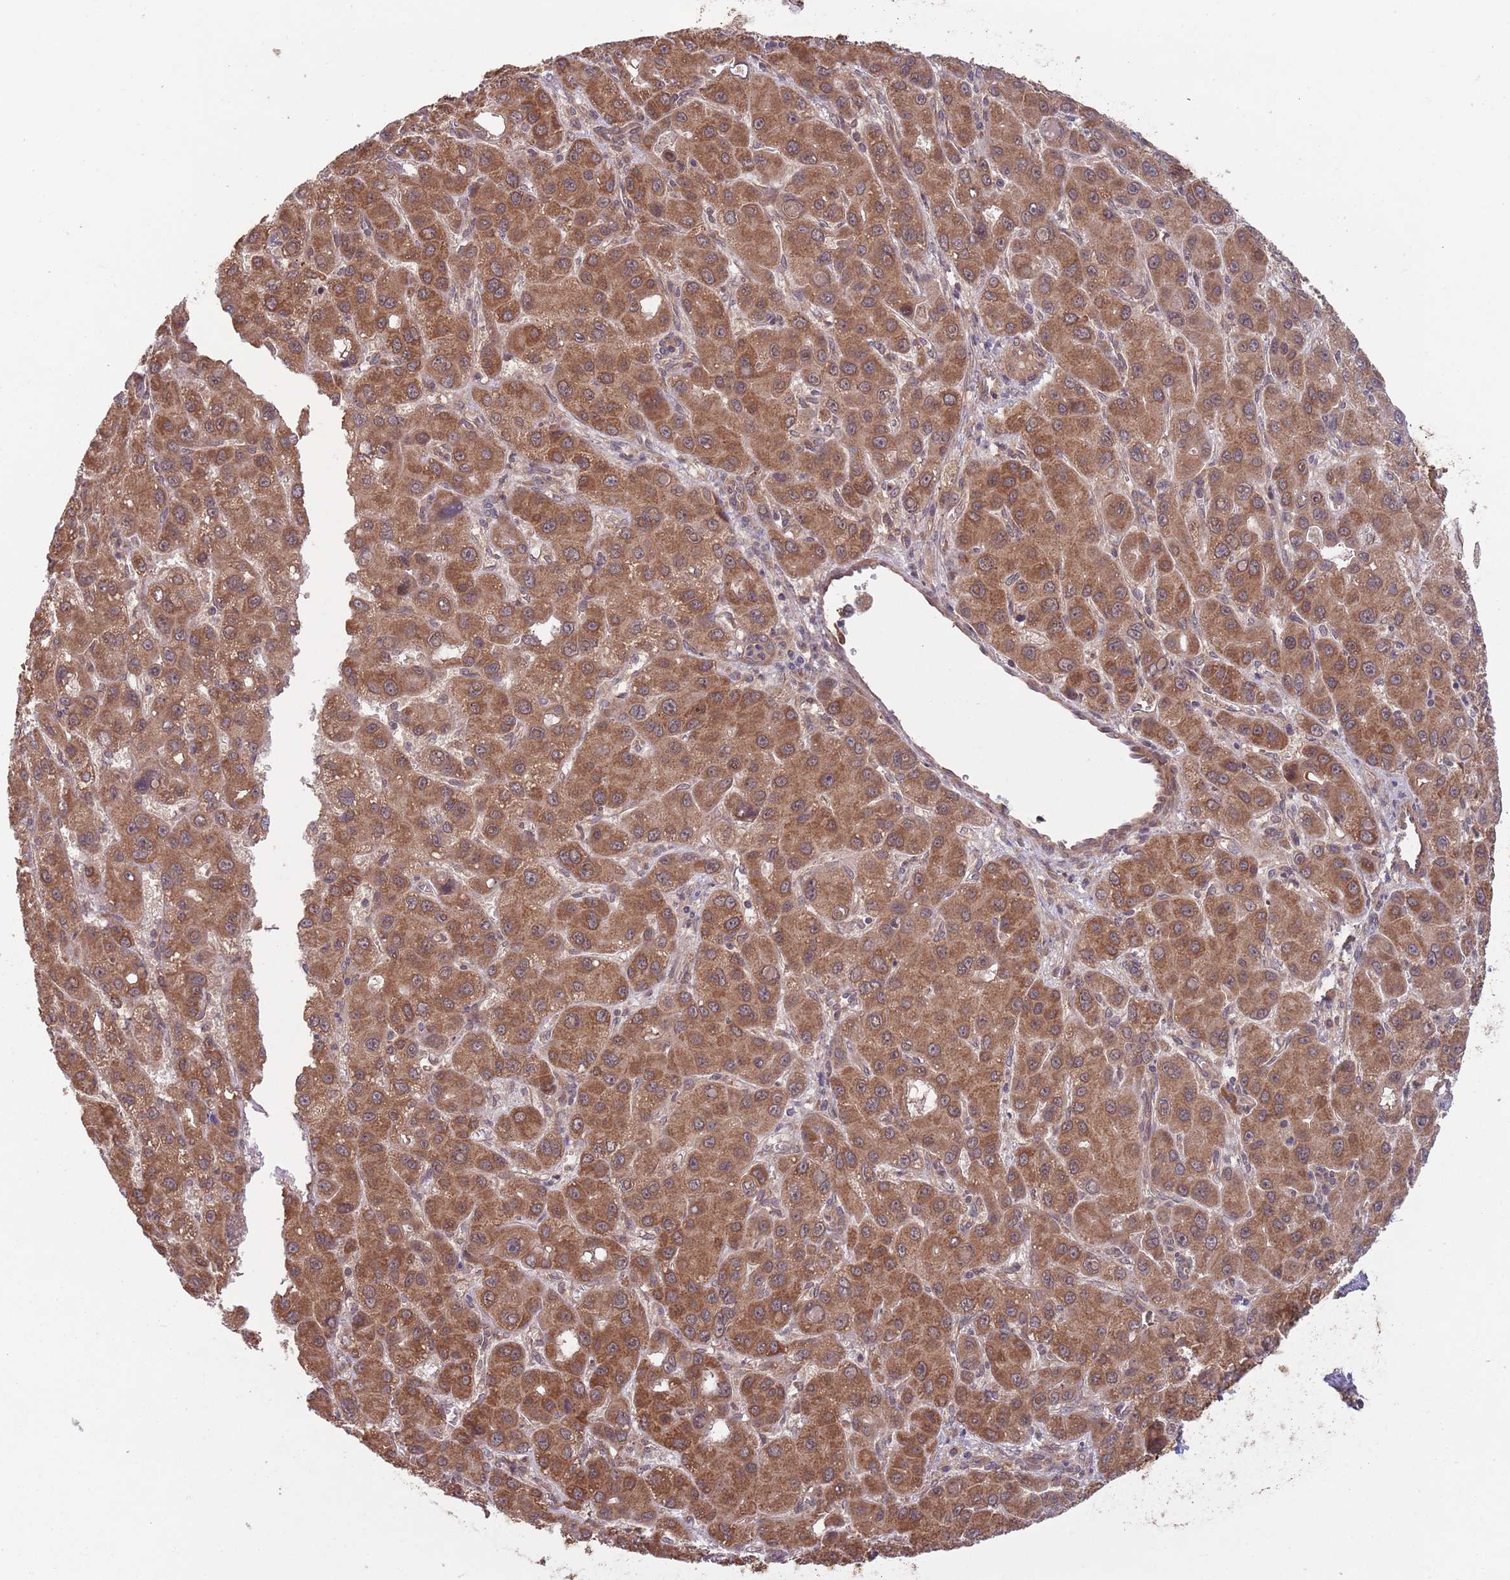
{"staining": {"intensity": "moderate", "quantity": ">75%", "location": "cytoplasmic/membranous"}, "tissue": "liver cancer", "cell_type": "Tumor cells", "image_type": "cancer", "snomed": [{"axis": "morphology", "description": "Carcinoma, Hepatocellular, NOS"}, {"axis": "topography", "description": "Liver"}], "caption": "Liver hepatocellular carcinoma stained for a protein (brown) reveals moderate cytoplasmic/membranous positive expression in approximately >75% of tumor cells.", "gene": "MFNG", "patient": {"sex": "male", "age": 55}}